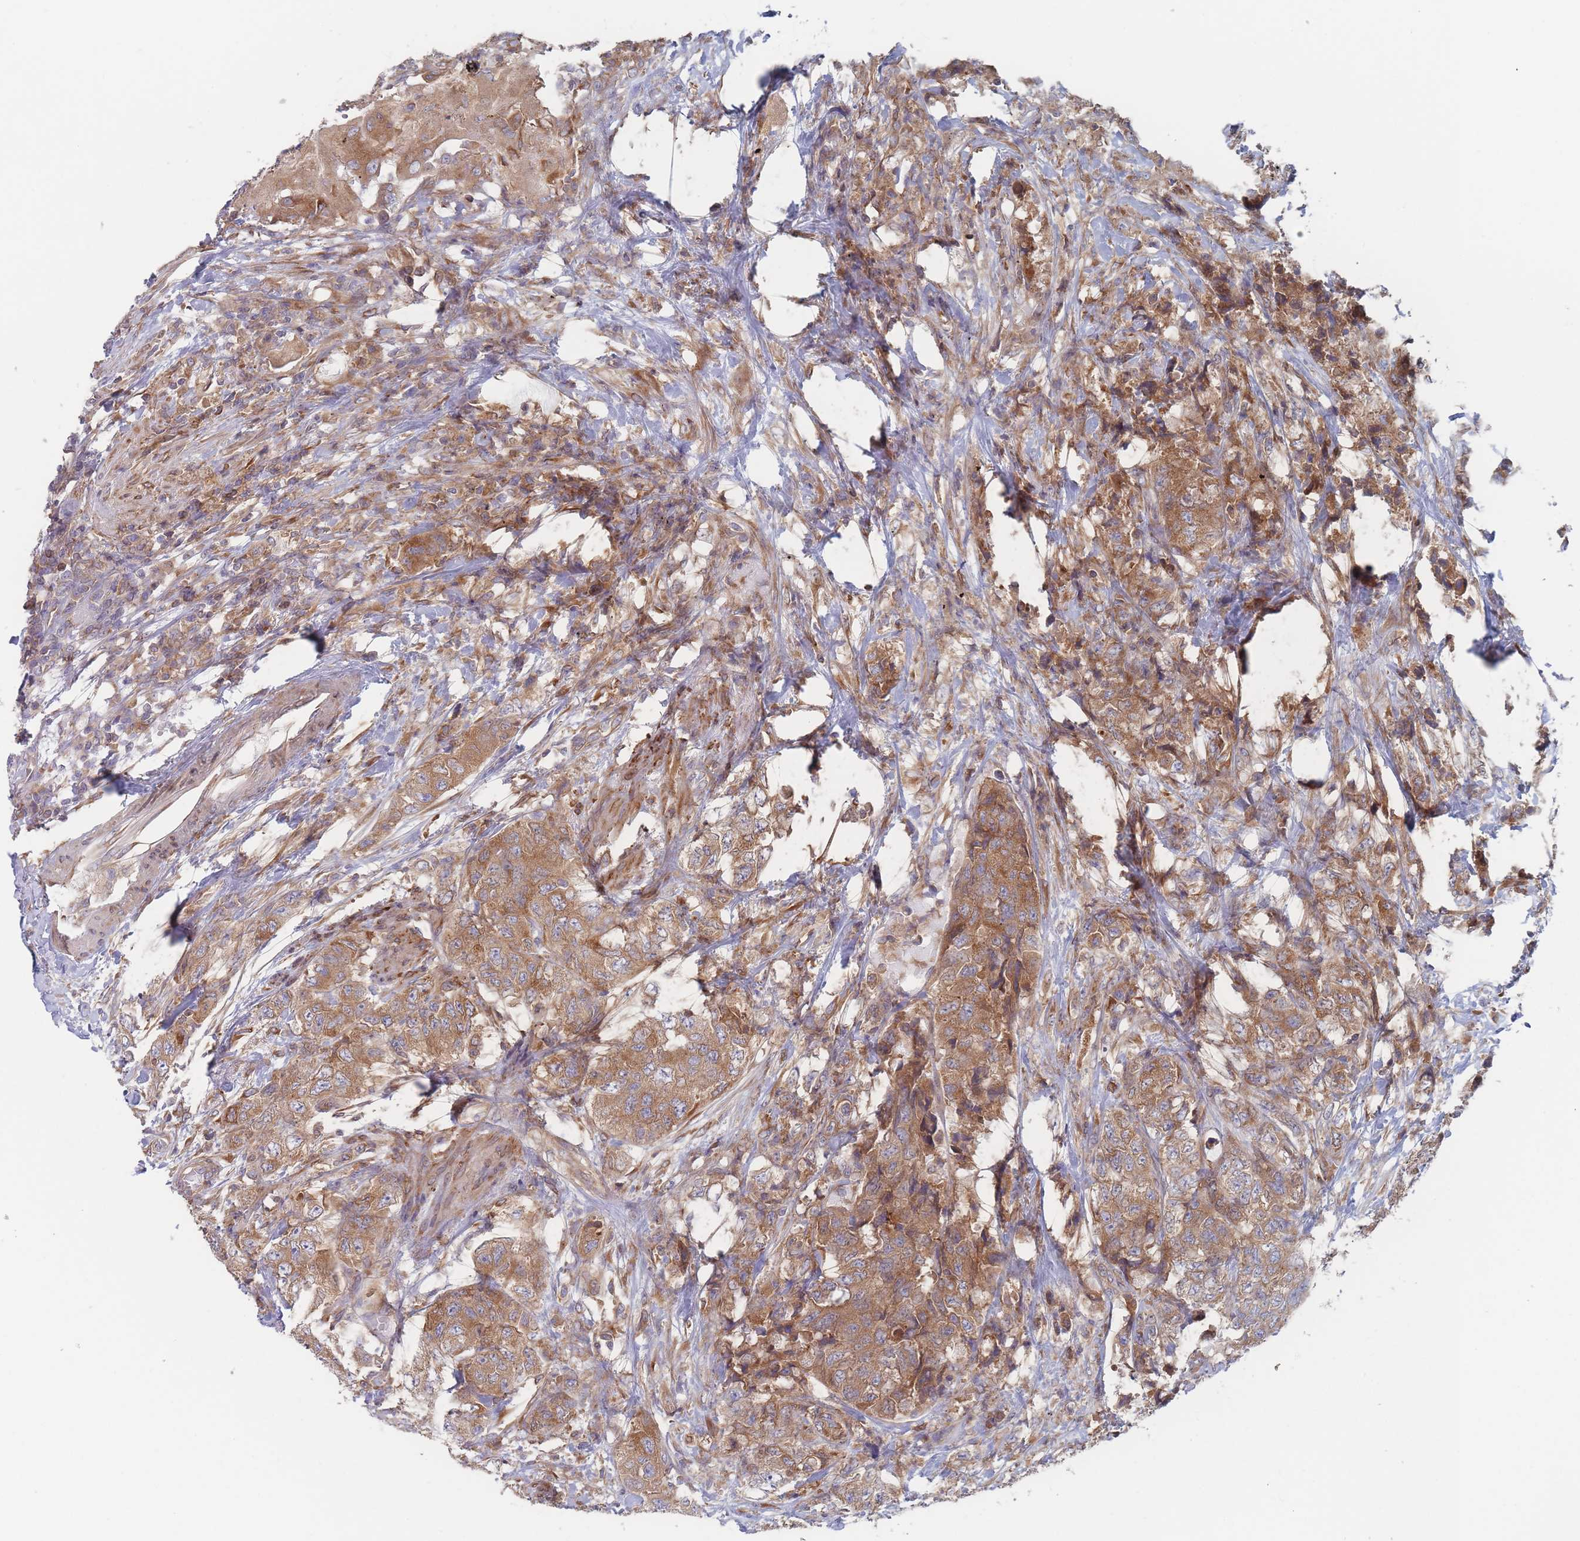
{"staining": {"intensity": "moderate", "quantity": ">75%", "location": "cytoplasmic/membranous"}, "tissue": "urothelial cancer", "cell_type": "Tumor cells", "image_type": "cancer", "snomed": [{"axis": "morphology", "description": "Urothelial carcinoma, High grade"}, {"axis": "topography", "description": "Urinary bladder"}], "caption": "Urothelial cancer stained for a protein (brown) exhibits moderate cytoplasmic/membranous positive positivity in approximately >75% of tumor cells.", "gene": "KDSR", "patient": {"sex": "female", "age": 78}}